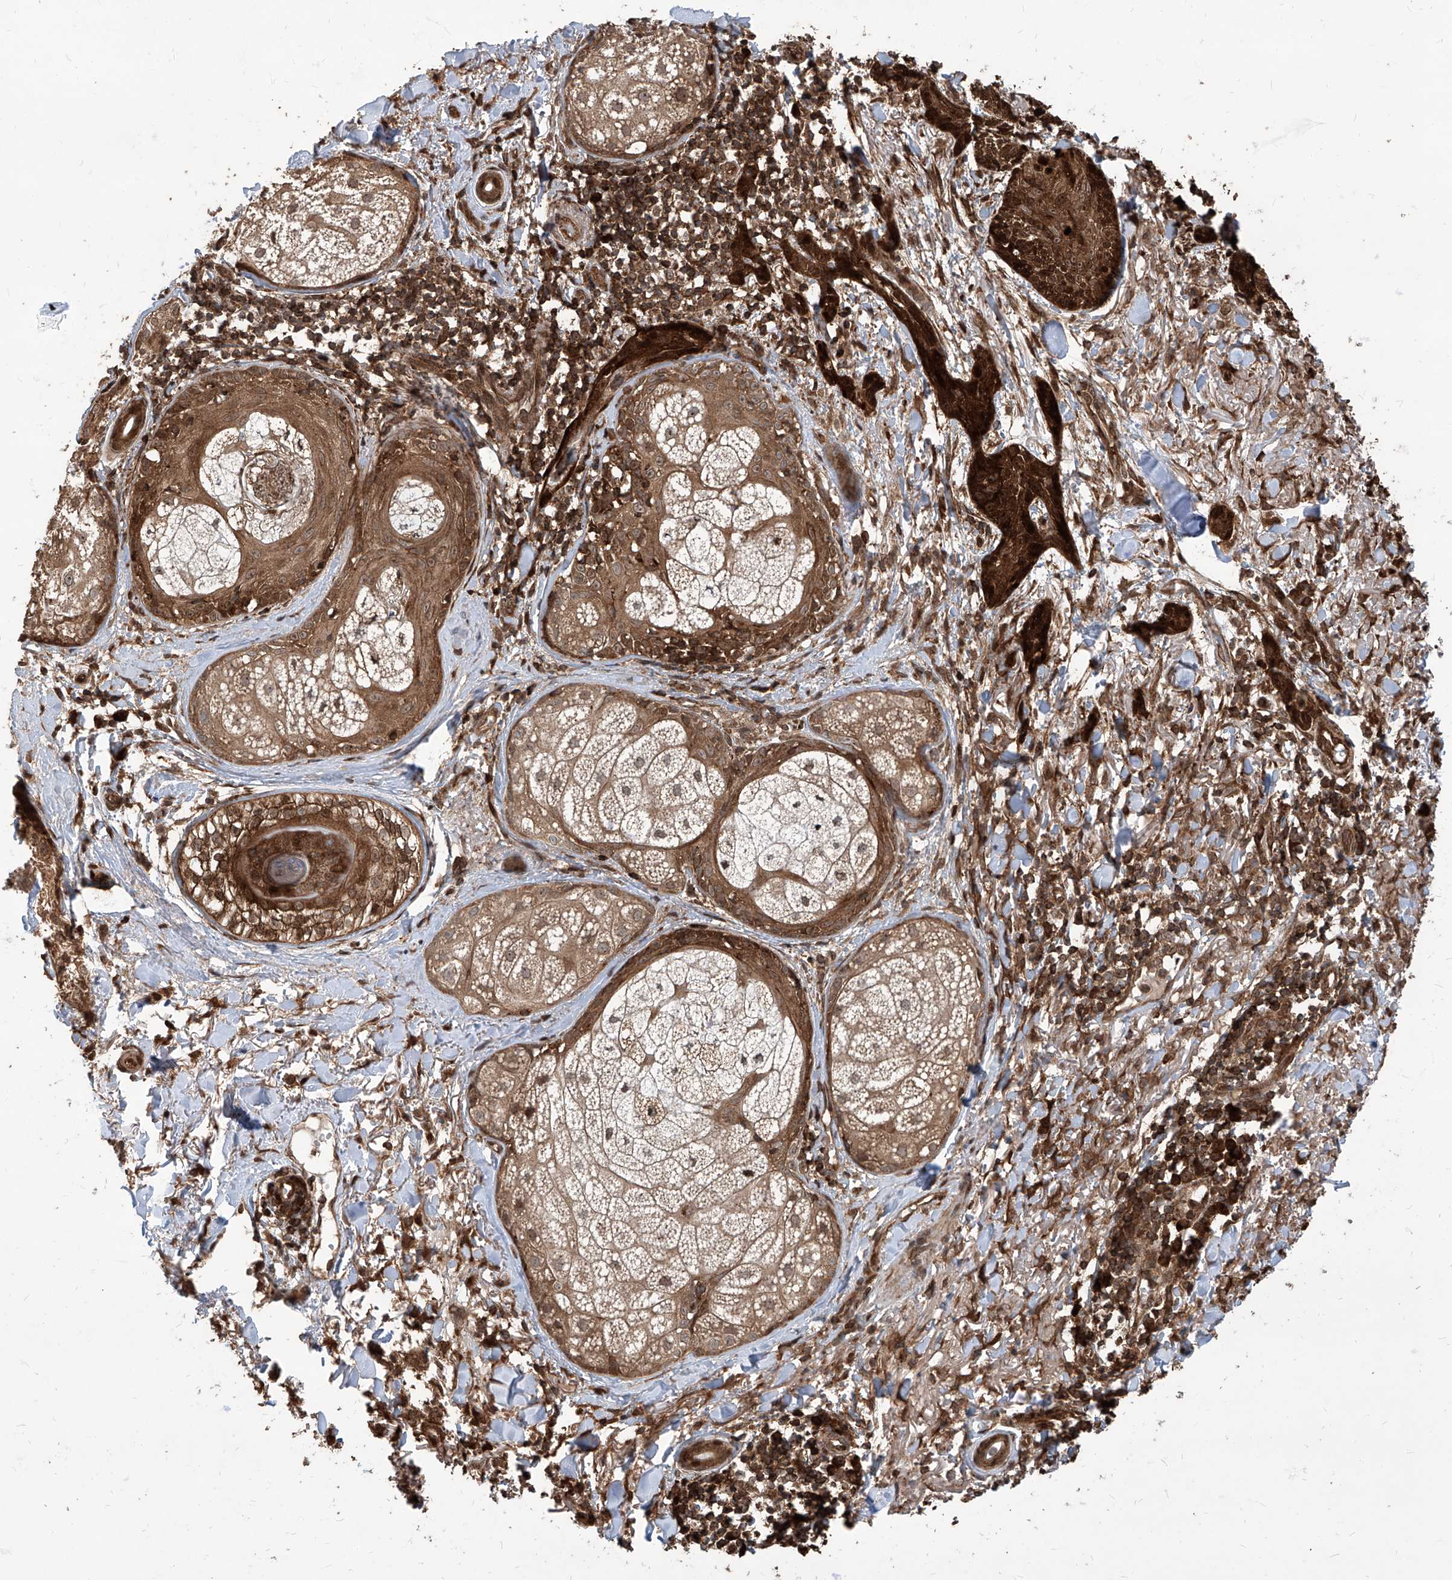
{"staining": {"intensity": "strong", "quantity": ">75%", "location": "cytoplasmic/membranous,nuclear"}, "tissue": "skin cancer", "cell_type": "Tumor cells", "image_type": "cancer", "snomed": [{"axis": "morphology", "description": "Basal cell carcinoma"}, {"axis": "topography", "description": "Skin"}], "caption": "There is high levels of strong cytoplasmic/membranous and nuclear positivity in tumor cells of basal cell carcinoma (skin), as demonstrated by immunohistochemical staining (brown color).", "gene": "MAGED2", "patient": {"sex": "male", "age": 85}}